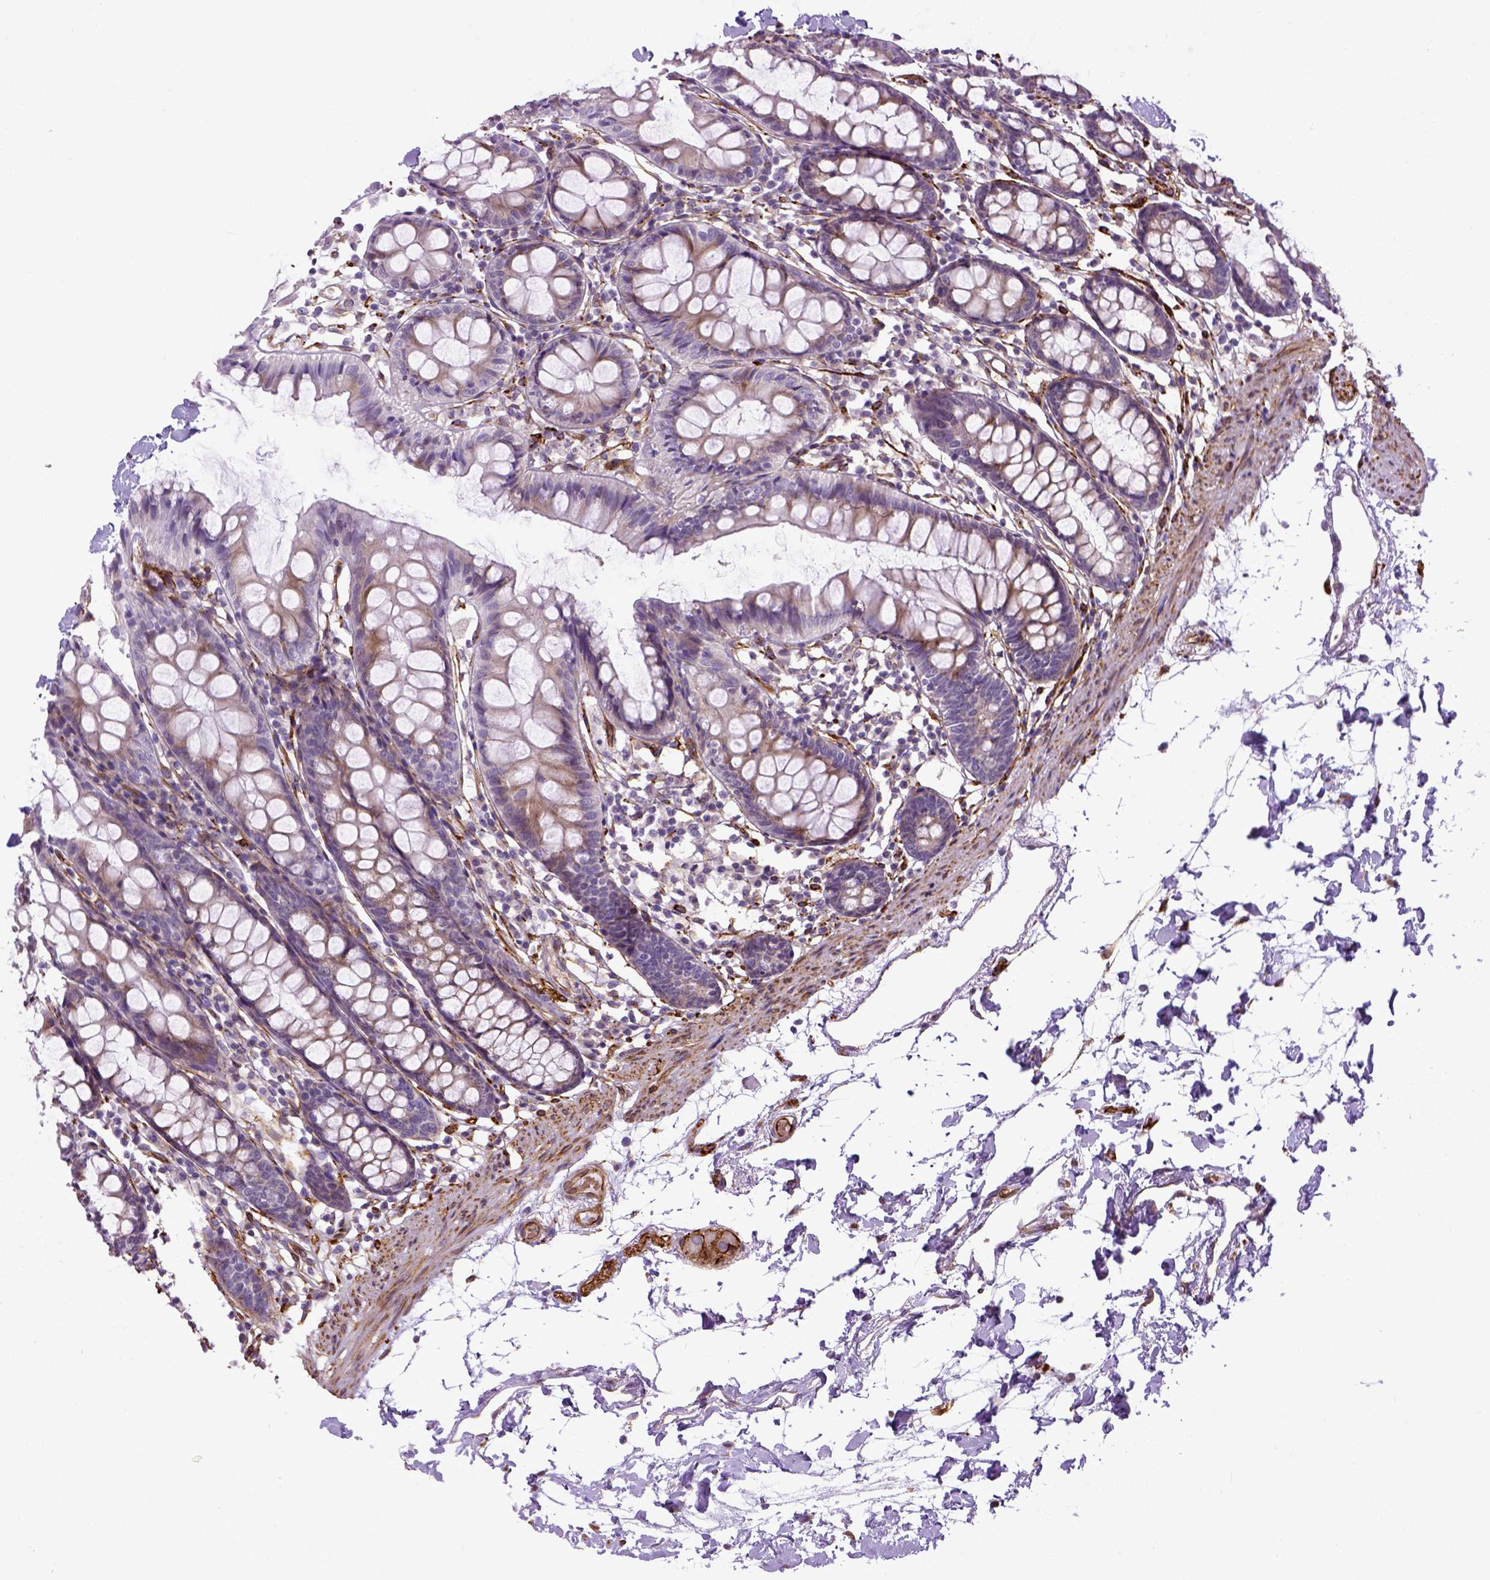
{"staining": {"intensity": "strong", "quantity": ">75%", "location": "cytoplasmic/membranous"}, "tissue": "colon", "cell_type": "Endothelial cells", "image_type": "normal", "snomed": [{"axis": "morphology", "description": "Normal tissue, NOS"}, {"axis": "topography", "description": "Colon"}], "caption": "Strong cytoplasmic/membranous positivity for a protein is present in about >75% of endothelial cells of unremarkable colon using IHC.", "gene": "KAZN", "patient": {"sex": "female", "age": 84}}